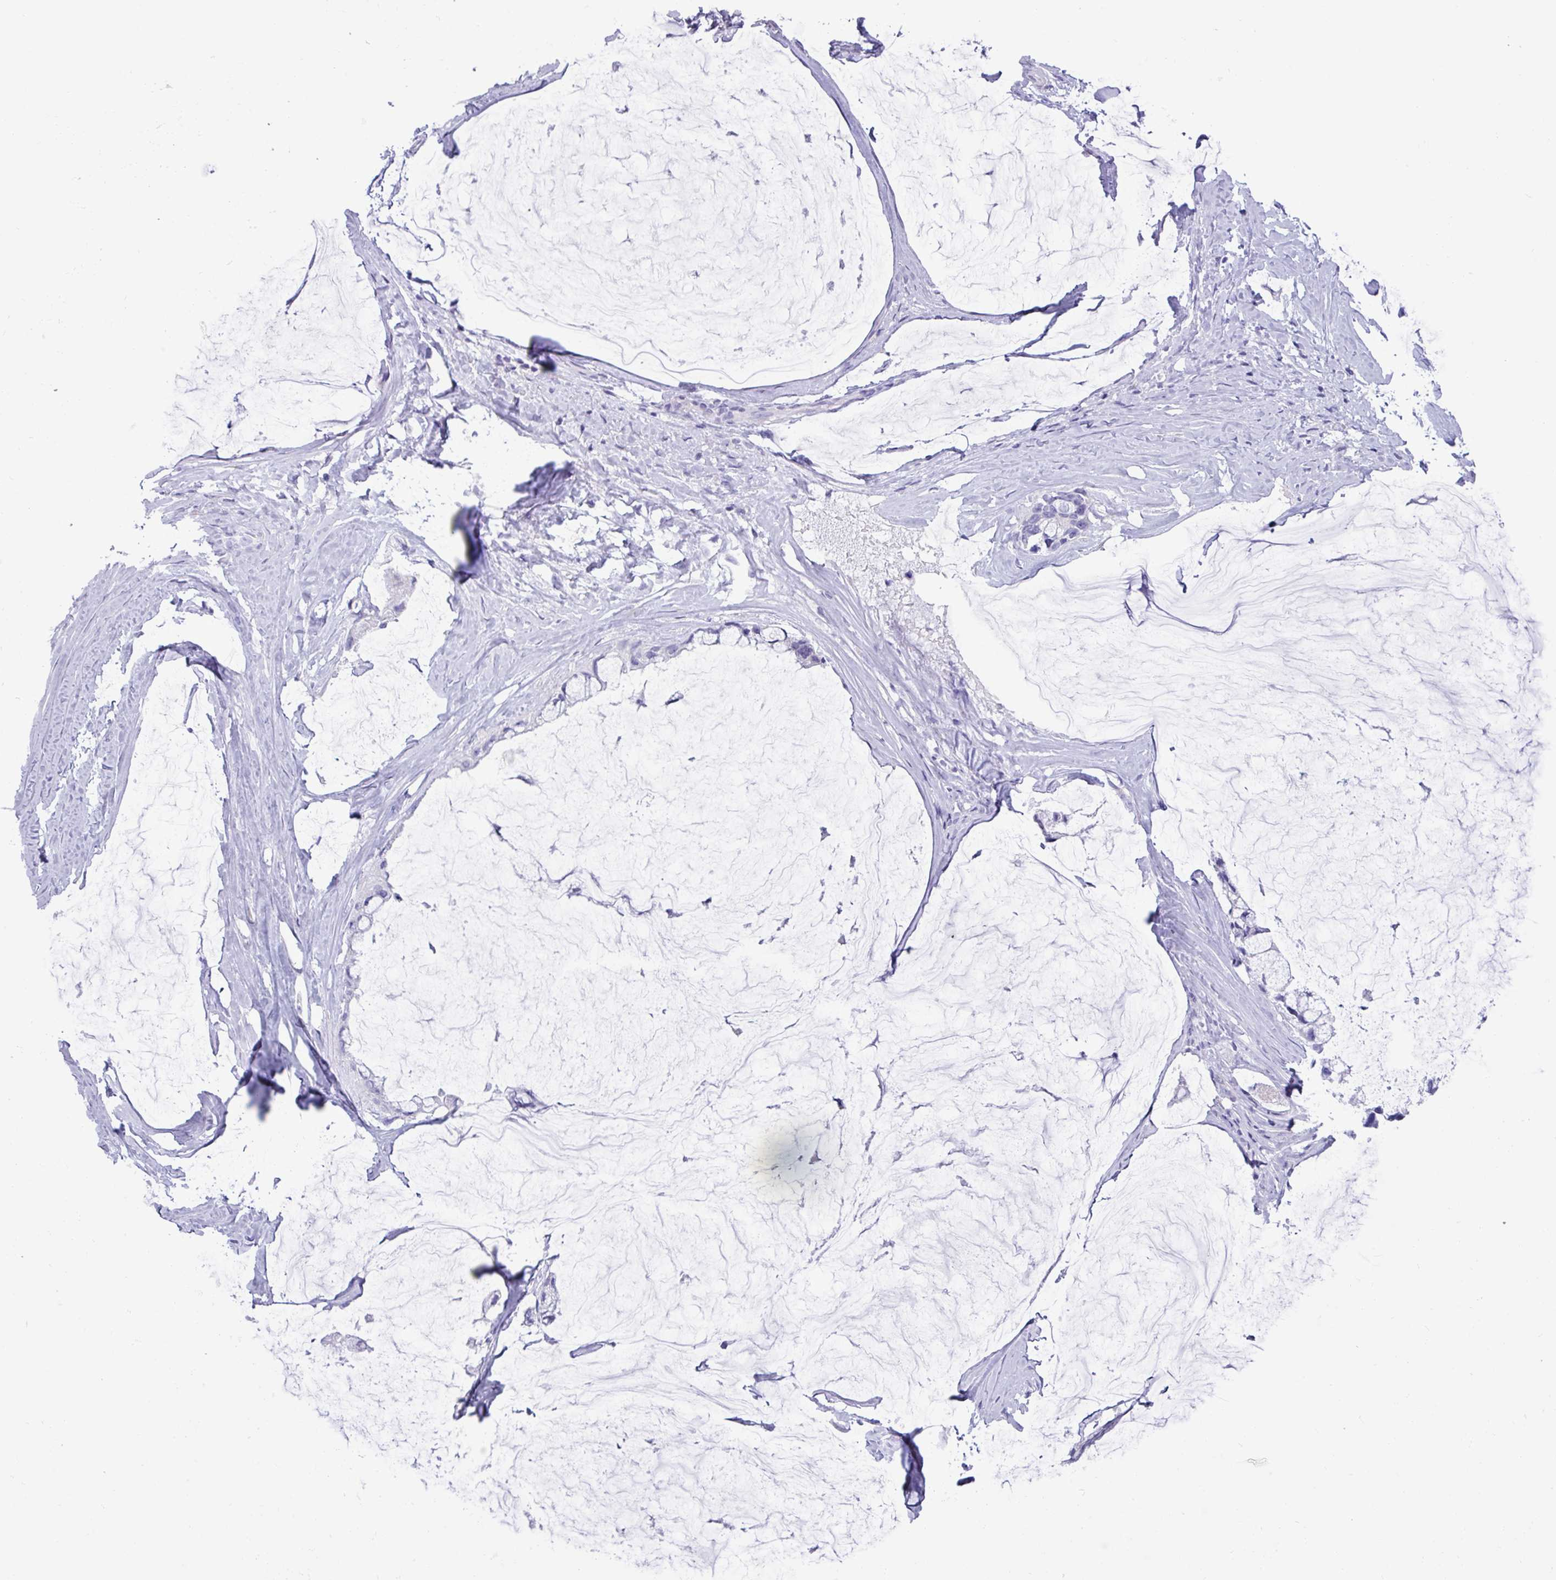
{"staining": {"intensity": "negative", "quantity": "none", "location": "none"}, "tissue": "ovarian cancer", "cell_type": "Tumor cells", "image_type": "cancer", "snomed": [{"axis": "morphology", "description": "Cystadenocarcinoma, mucinous, NOS"}, {"axis": "topography", "description": "Ovary"}], "caption": "This is a histopathology image of IHC staining of mucinous cystadenocarcinoma (ovarian), which shows no expression in tumor cells.", "gene": "STIMATE", "patient": {"sex": "female", "age": 39}}